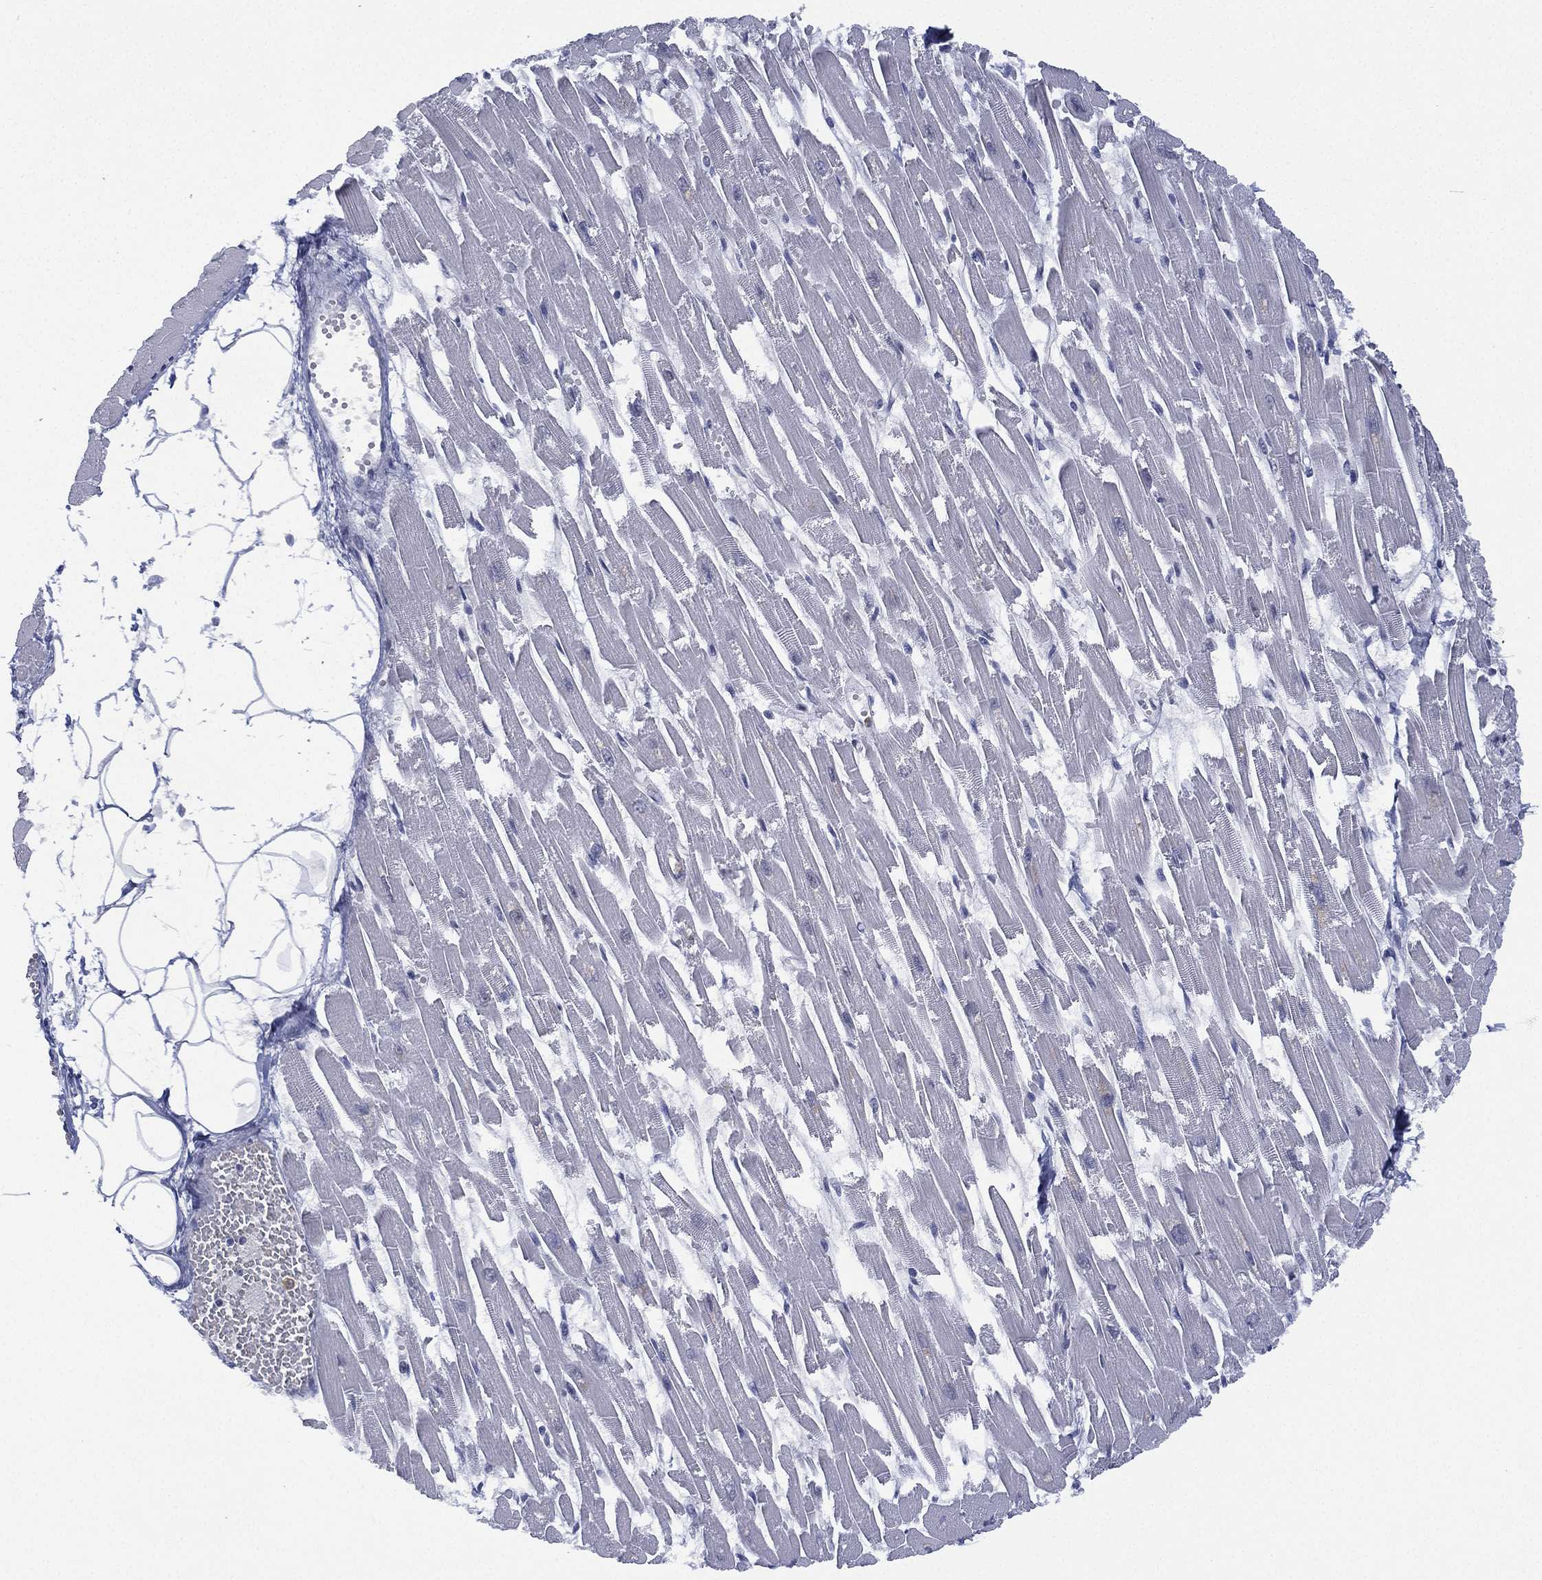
{"staining": {"intensity": "strong", "quantity": "25%-75%", "location": "cytoplasmic/membranous"}, "tissue": "heart muscle", "cell_type": "Cardiomyocytes", "image_type": "normal", "snomed": [{"axis": "morphology", "description": "Normal tissue, NOS"}, {"axis": "topography", "description": "Heart"}], "caption": "A histopathology image of human heart muscle stained for a protein demonstrates strong cytoplasmic/membranous brown staining in cardiomyocytes. The staining is performed using DAB (3,3'-diaminobenzidine) brown chromogen to label protein expression. The nuclei are counter-stained blue using hematoxylin.", "gene": "ZNF711", "patient": {"sex": "female", "age": 52}}